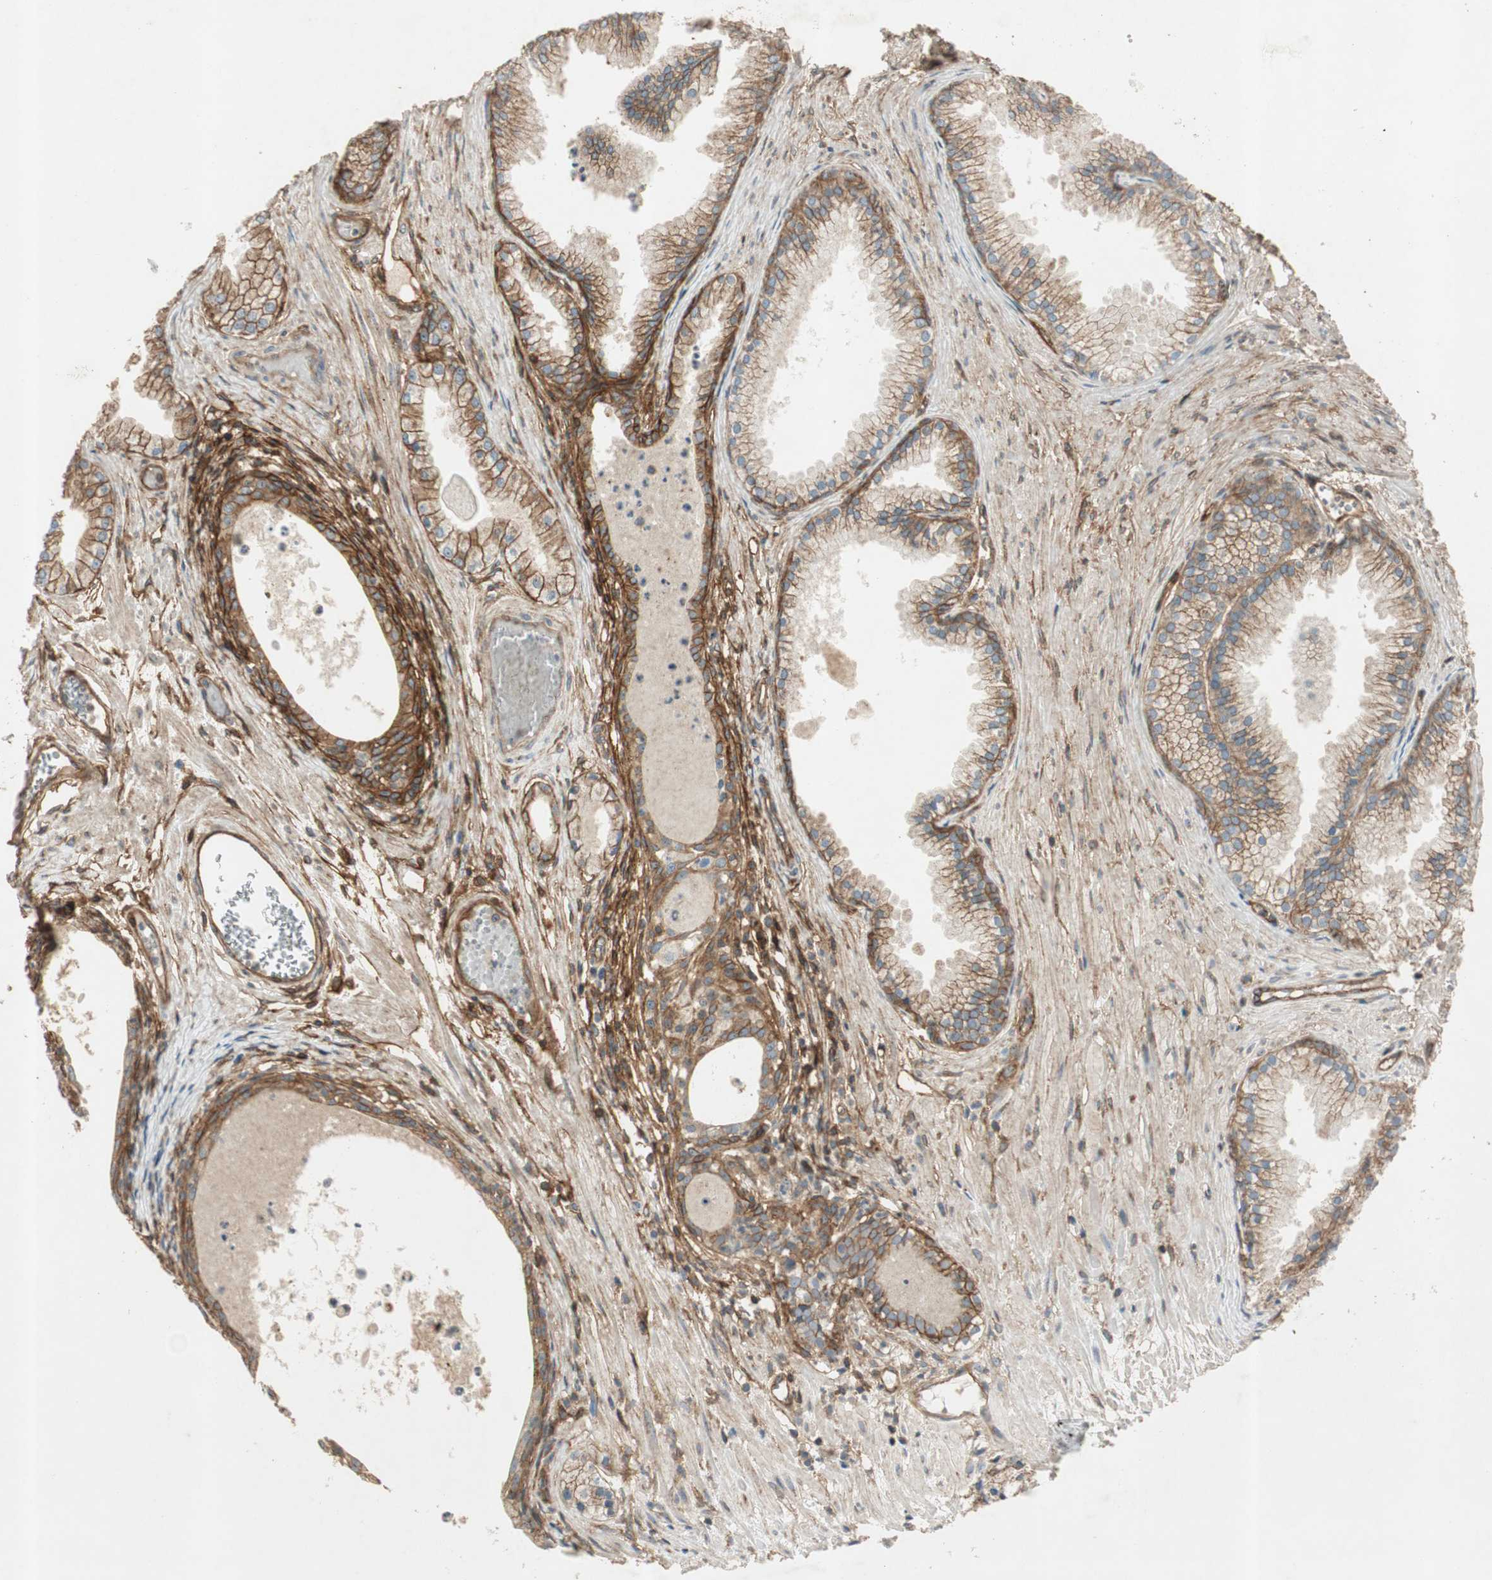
{"staining": {"intensity": "moderate", "quantity": ">75%", "location": "cytoplasmic/membranous"}, "tissue": "prostate cancer", "cell_type": "Tumor cells", "image_type": "cancer", "snomed": [{"axis": "morphology", "description": "Adenocarcinoma, Low grade"}, {"axis": "topography", "description": "Prostate"}], "caption": "Immunohistochemistry (IHC) staining of low-grade adenocarcinoma (prostate), which shows medium levels of moderate cytoplasmic/membranous positivity in about >75% of tumor cells indicating moderate cytoplasmic/membranous protein expression. The staining was performed using DAB (3,3'-diaminobenzidine) (brown) for protein detection and nuclei were counterstained in hematoxylin (blue).", "gene": "BTN3A3", "patient": {"sex": "male", "age": 72}}